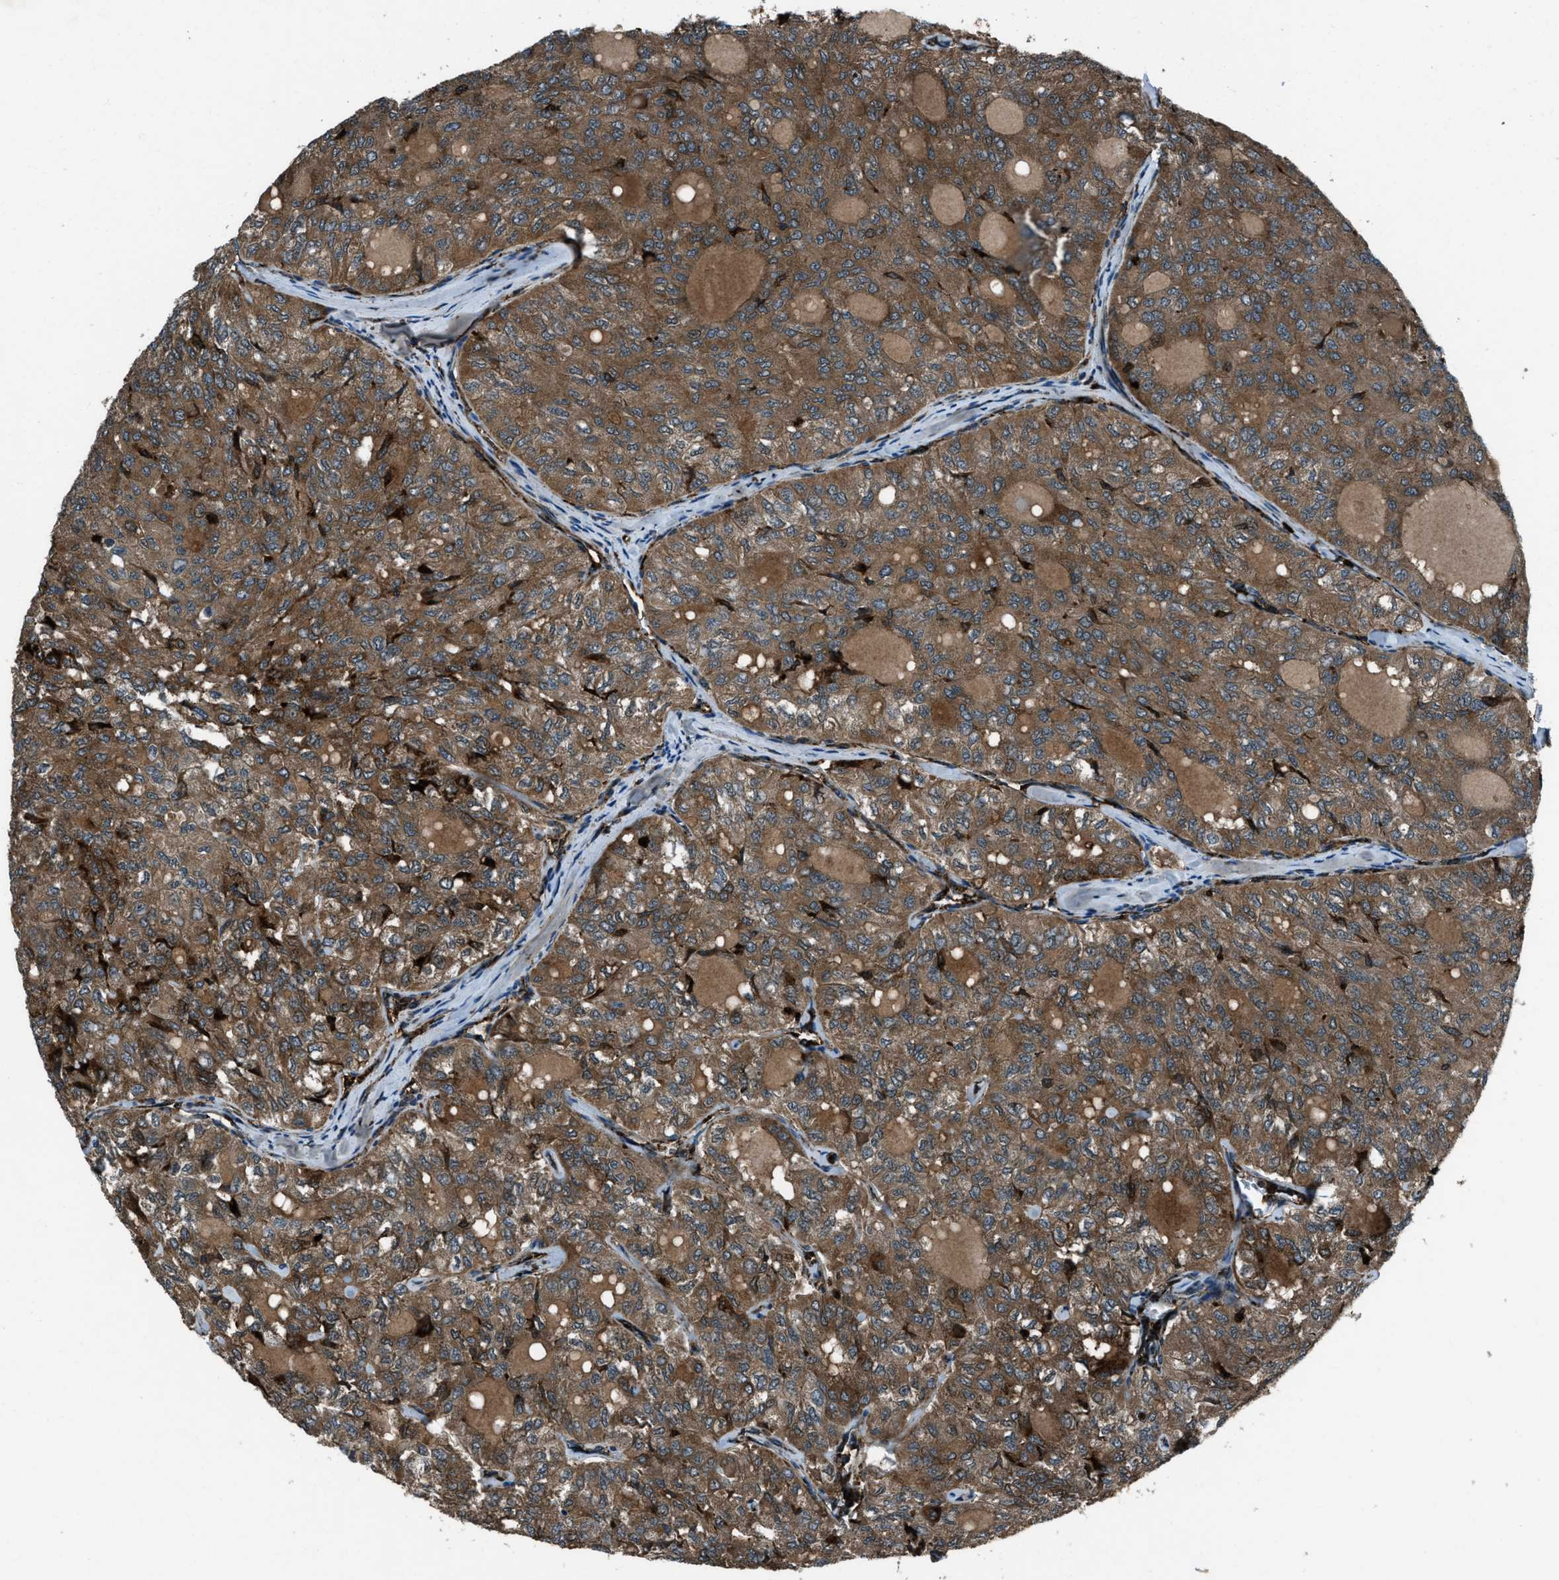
{"staining": {"intensity": "moderate", "quantity": ">75%", "location": "cytoplasmic/membranous"}, "tissue": "thyroid cancer", "cell_type": "Tumor cells", "image_type": "cancer", "snomed": [{"axis": "morphology", "description": "Follicular adenoma carcinoma, NOS"}, {"axis": "topography", "description": "Thyroid gland"}], "caption": "Moderate cytoplasmic/membranous expression is seen in approximately >75% of tumor cells in thyroid follicular adenoma carcinoma.", "gene": "SNX30", "patient": {"sex": "male", "age": 75}}